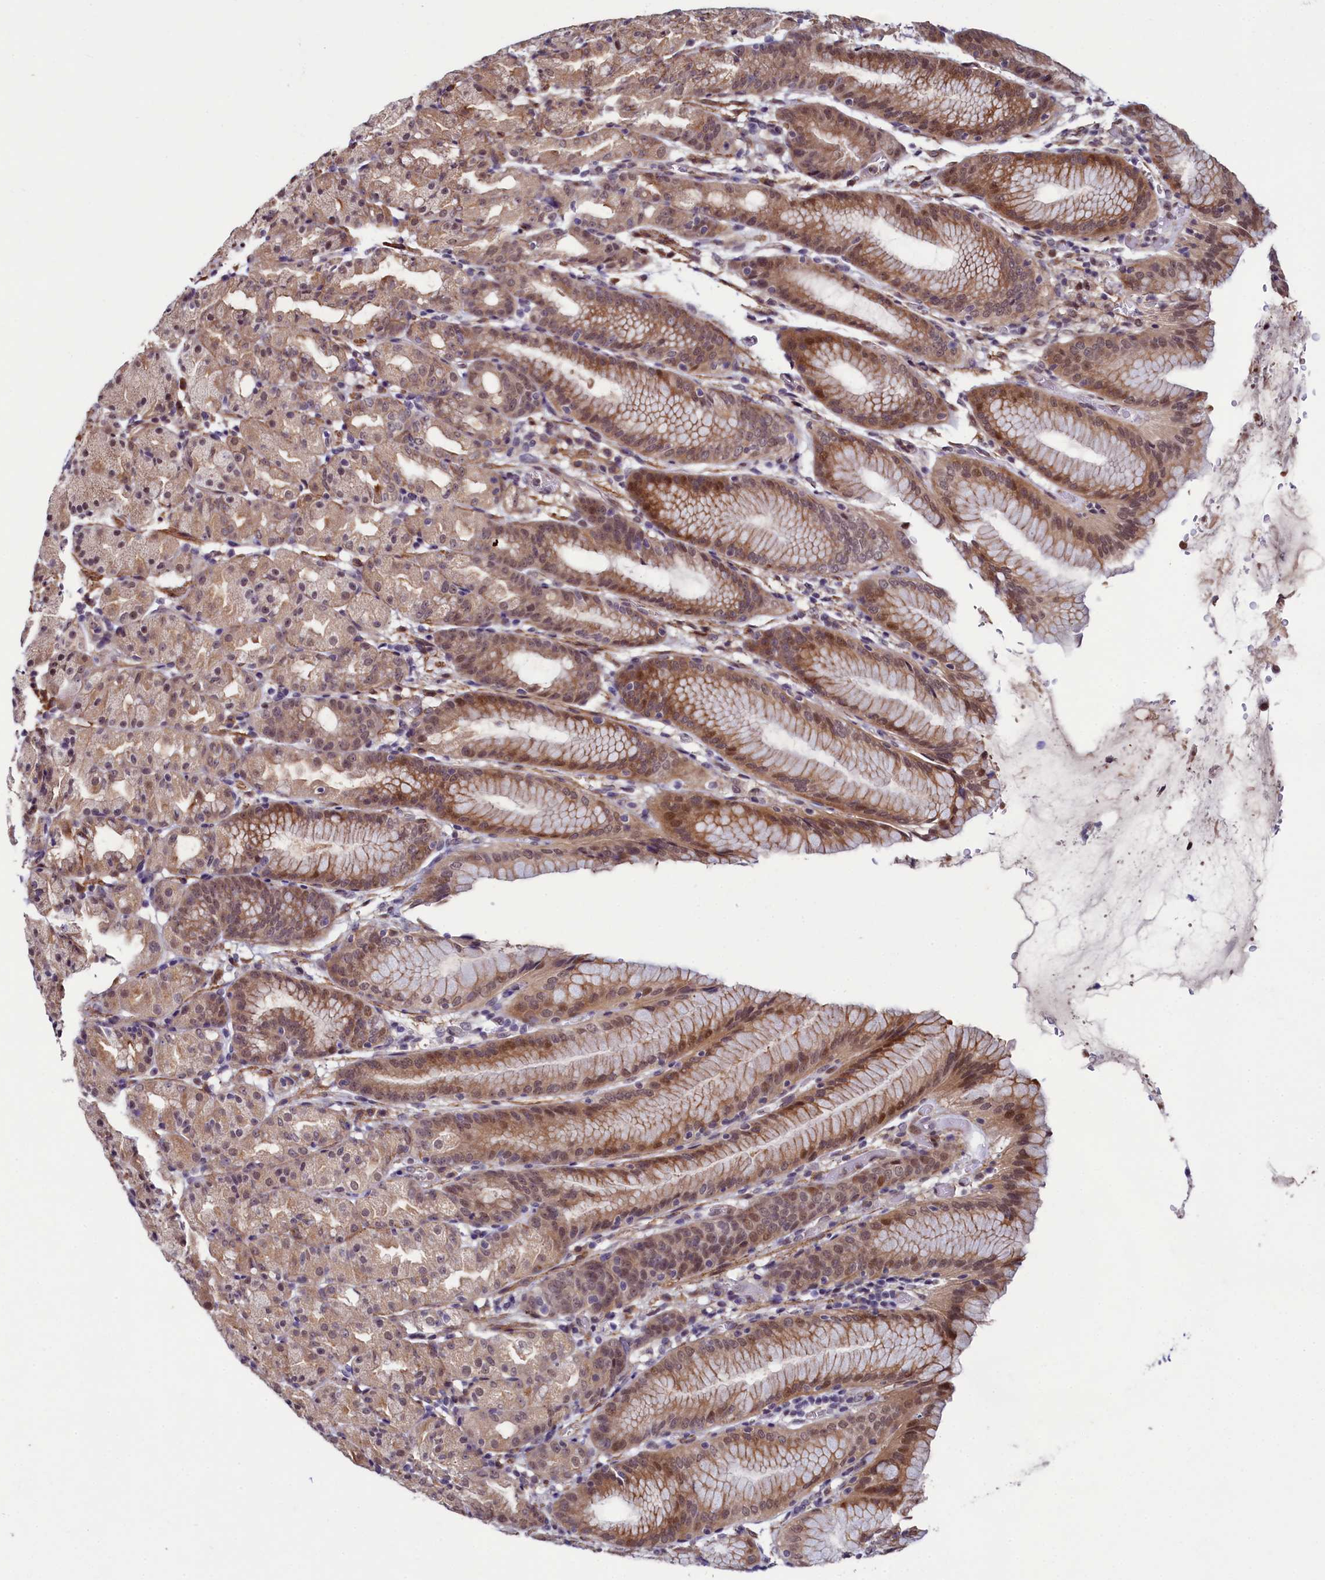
{"staining": {"intensity": "strong", "quantity": "25%-75%", "location": "cytoplasmic/membranous,nuclear"}, "tissue": "stomach", "cell_type": "Glandular cells", "image_type": "normal", "snomed": [{"axis": "morphology", "description": "Normal tissue, NOS"}, {"axis": "topography", "description": "Stomach, upper"}], "caption": "Protein staining of normal stomach displays strong cytoplasmic/membranous,nuclear expression in about 25%-75% of glandular cells. (DAB = brown stain, brightfield microscopy at high magnification).", "gene": "LEO1", "patient": {"sex": "male", "age": 48}}